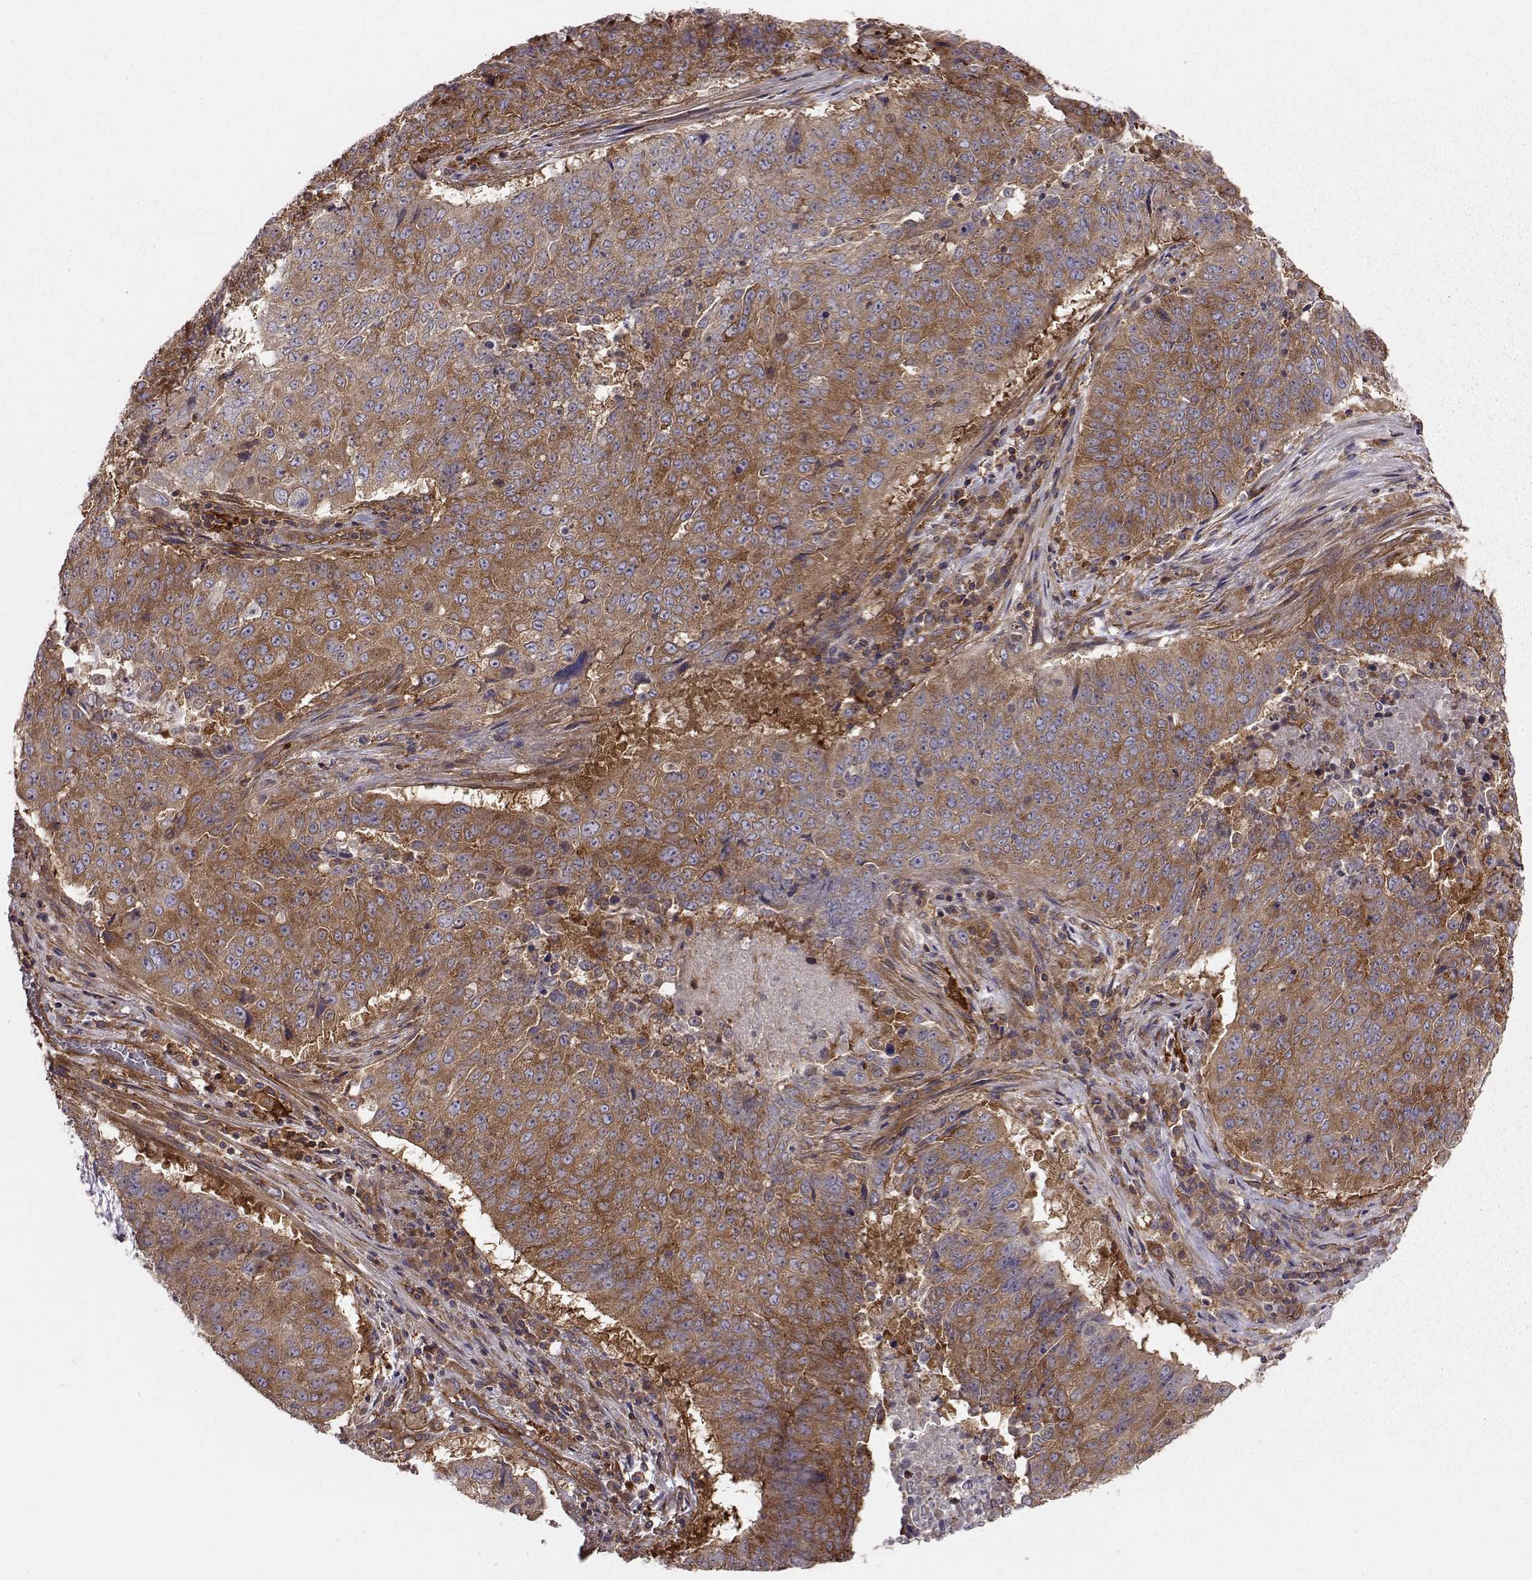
{"staining": {"intensity": "moderate", "quantity": ">75%", "location": "cytoplasmic/membranous"}, "tissue": "lung cancer", "cell_type": "Tumor cells", "image_type": "cancer", "snomed": [{"axis": "morphology", "description": "Normal tissue, NOS"}, {"axis": "morphology", "description": "Squamous cell carcinoma, NOS"}, {"axis": "topography", "description": "Bronchus"}, {"axis": "topography", "description": "Lung"}], "caption": "This is a photomicrograph of IHC staining of lung cancer (squamous cell carcinoma), which shows moderate expression in the cytoplasmic/membranous of tumor cells.", "gene": "RABGAP1", "patient": {"sex": "male", "age": 64}}